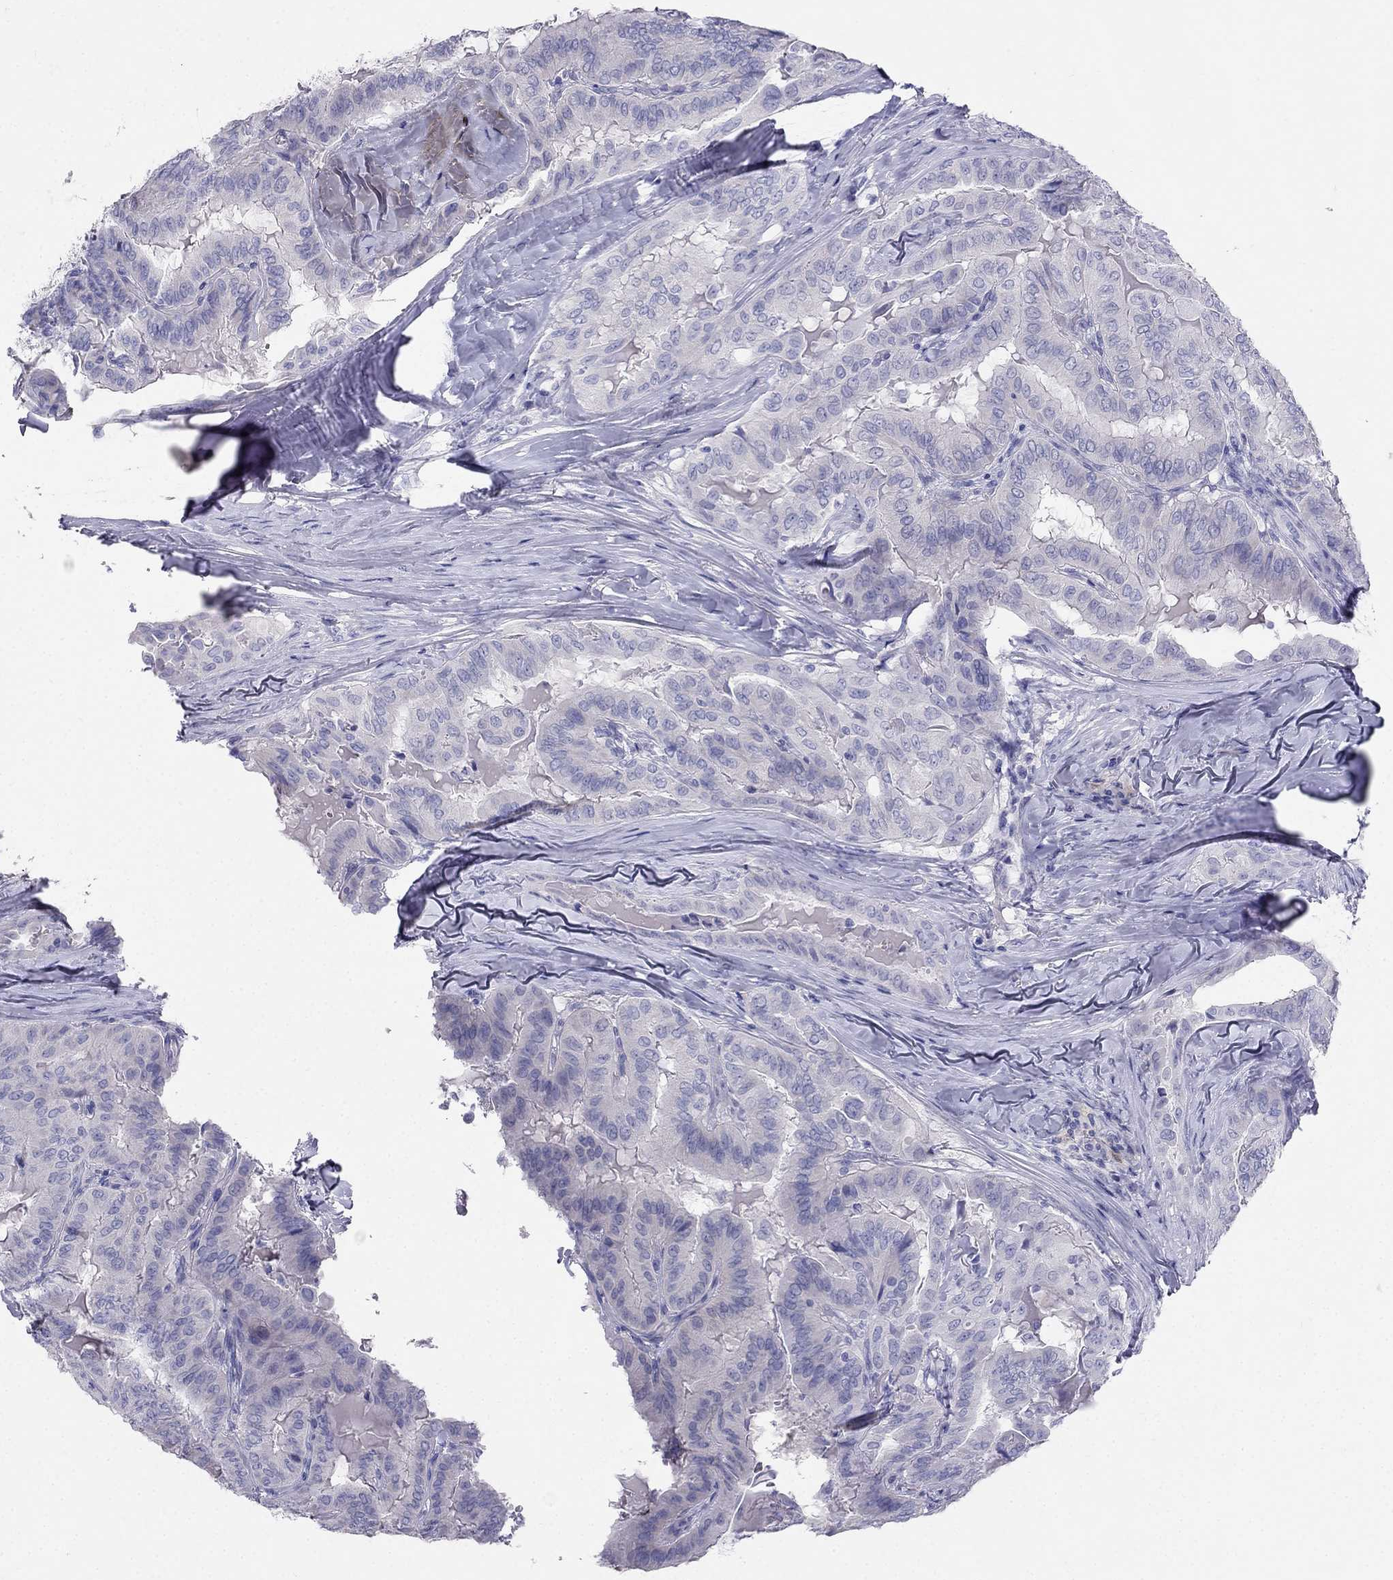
{"staining": {"intensity": "negative", "quantity": "none", "location": "none"}, "tissue": "thyroid cancer", "cell_type": "Tumor cells", "image_type": "cancer", "snomed": [{"axis": "morphology", "description": "Papillary adenocarcinoma, NOS"}, {"axis": "topography", "description": "Thyroid gland"}], "caption": "Thyroid cancer (papillary adenocarcinoma) was stained to show a protein in brown. There is no significant expression in tumor cells.", "gene": "RFLNA", "patient": {"sex": "female", "age": 68}}